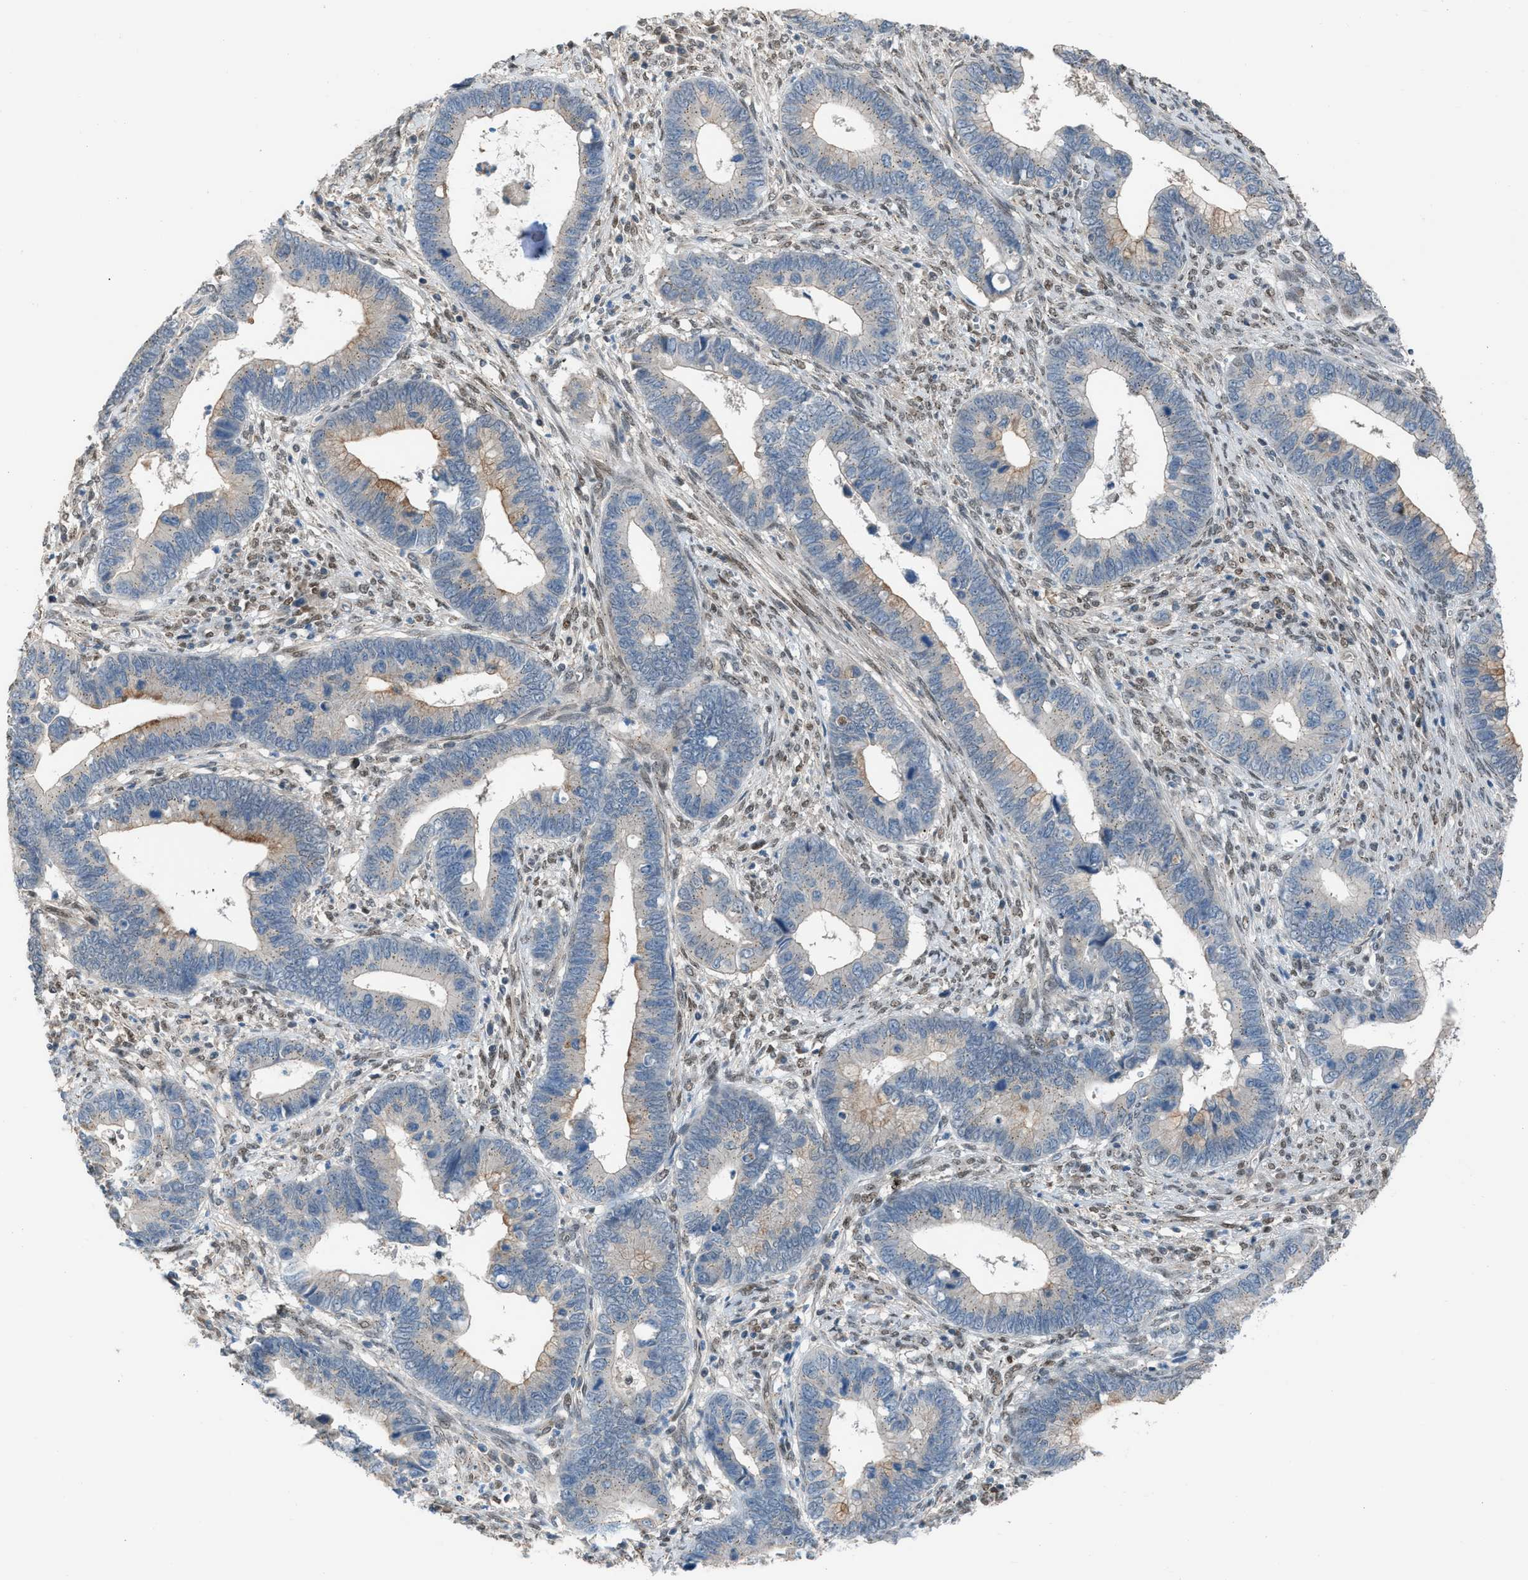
{"staining": {"intensity": "moderate", "quantity": "<25%", "location": "cytoplasmic/membranous"}, "tissue": "cervical cancer", "cell_type": "Tumor cells", "image_type": "cancer", "snomed": [{"axis": "morphology", "description": "Adenocarcinoma, NOS"}, {"axis": "topography", "description": "Cervix"}], "caption": "A high-resolution photomicrograph shows IHC staining of cervical adenocarcinoma, which demonstrates moderate cytoplasmic/membranous staining in approximately <25% of tumor cells.", "gene": "CRTC1", "patient": {"sex": "female", "age": 44}}